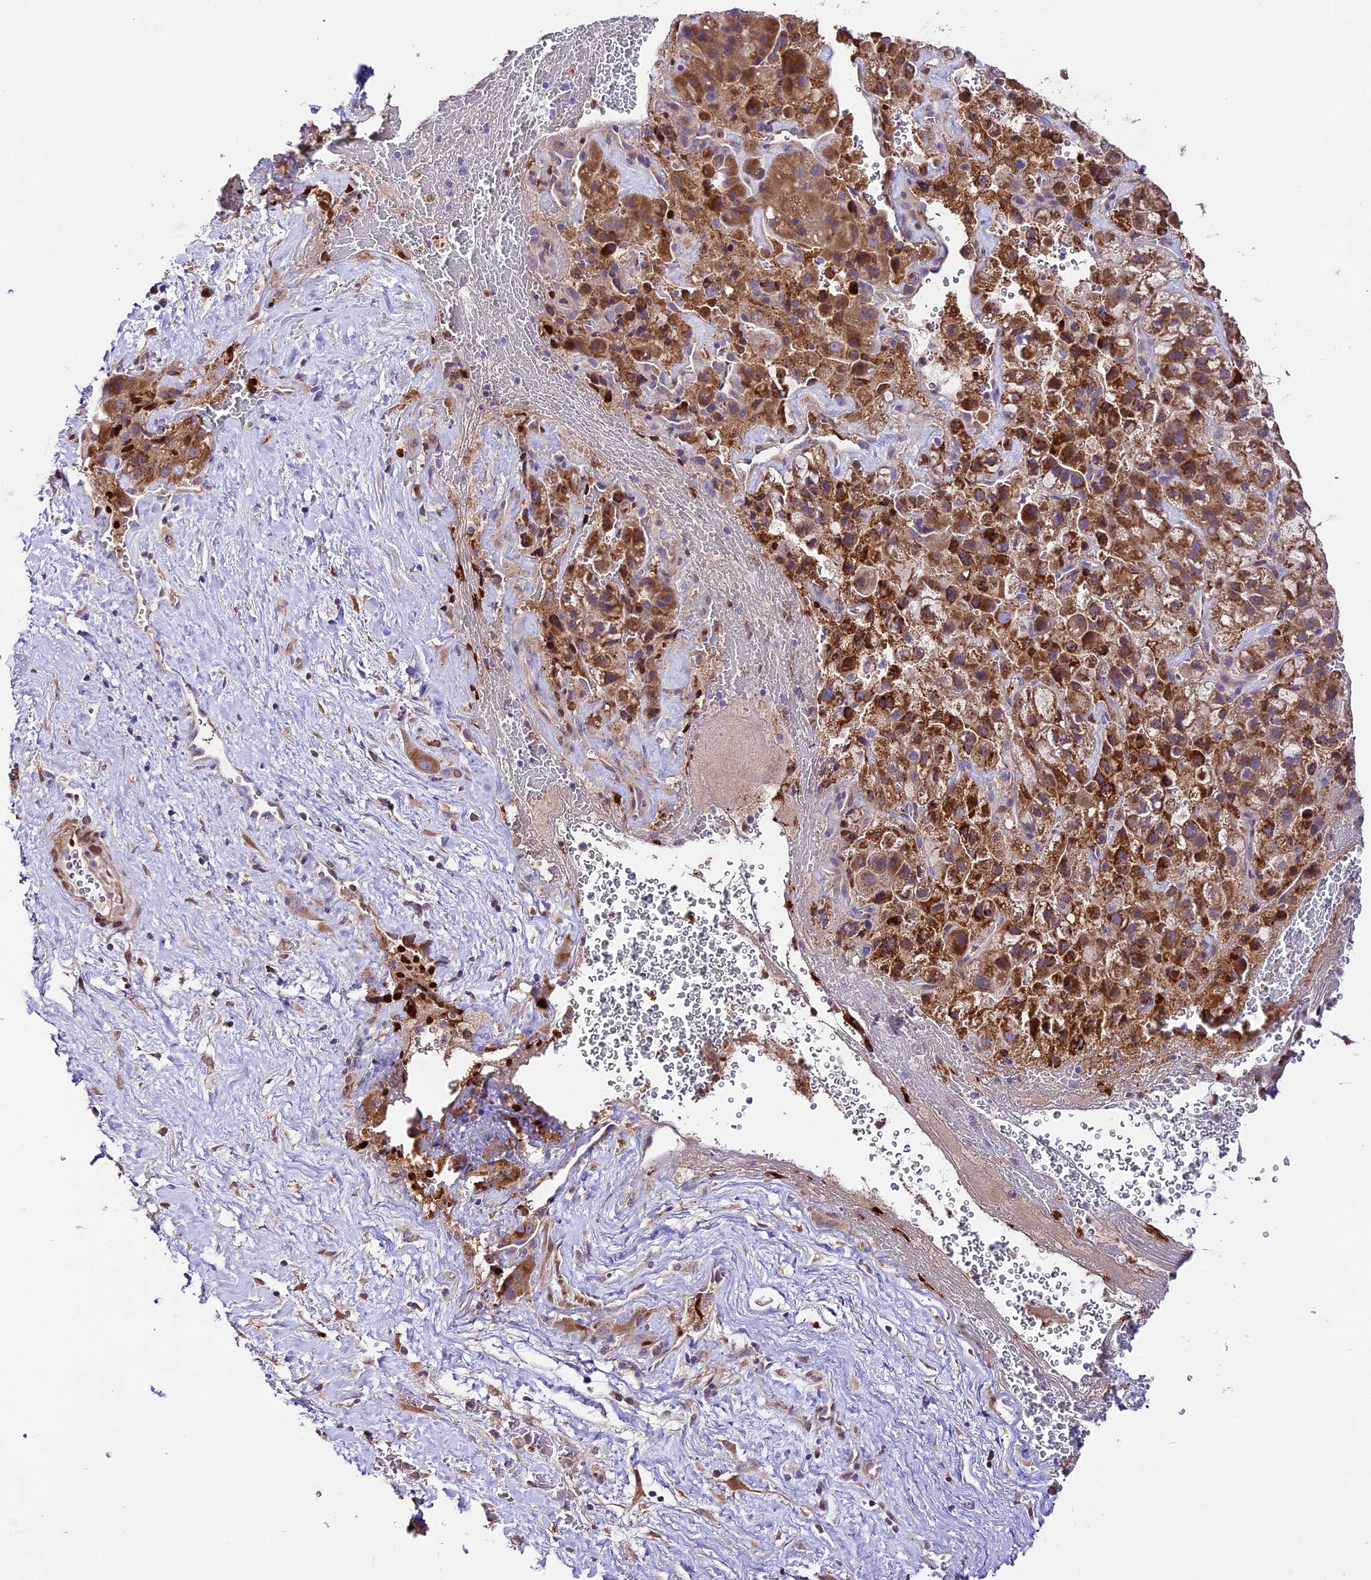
{"staining": {"intensity": "strong", "quantity": "25%-75%", "location": "cytoplasmic/membranous"}, "tissue": "liver cancer", "cell_type": "Tumor cells", "image_type": "cancer", "snomed": [{"axis": "morphology", "description": "Normal tissue, NOS"}, {"axis": "morphology", "description": "Carcinoma, Hepatocellular, NOS"}, {"axis": "topography", "description": "Liver"}], "caption": "IHC of liver hepatocellular carcinoma shows high levels of strong cytoplasmic/membranous positivity in about 25%-75% of tumor cells.", "gene": "MAP3K7CL", "patient": {"sex": "male", "age": 57}}